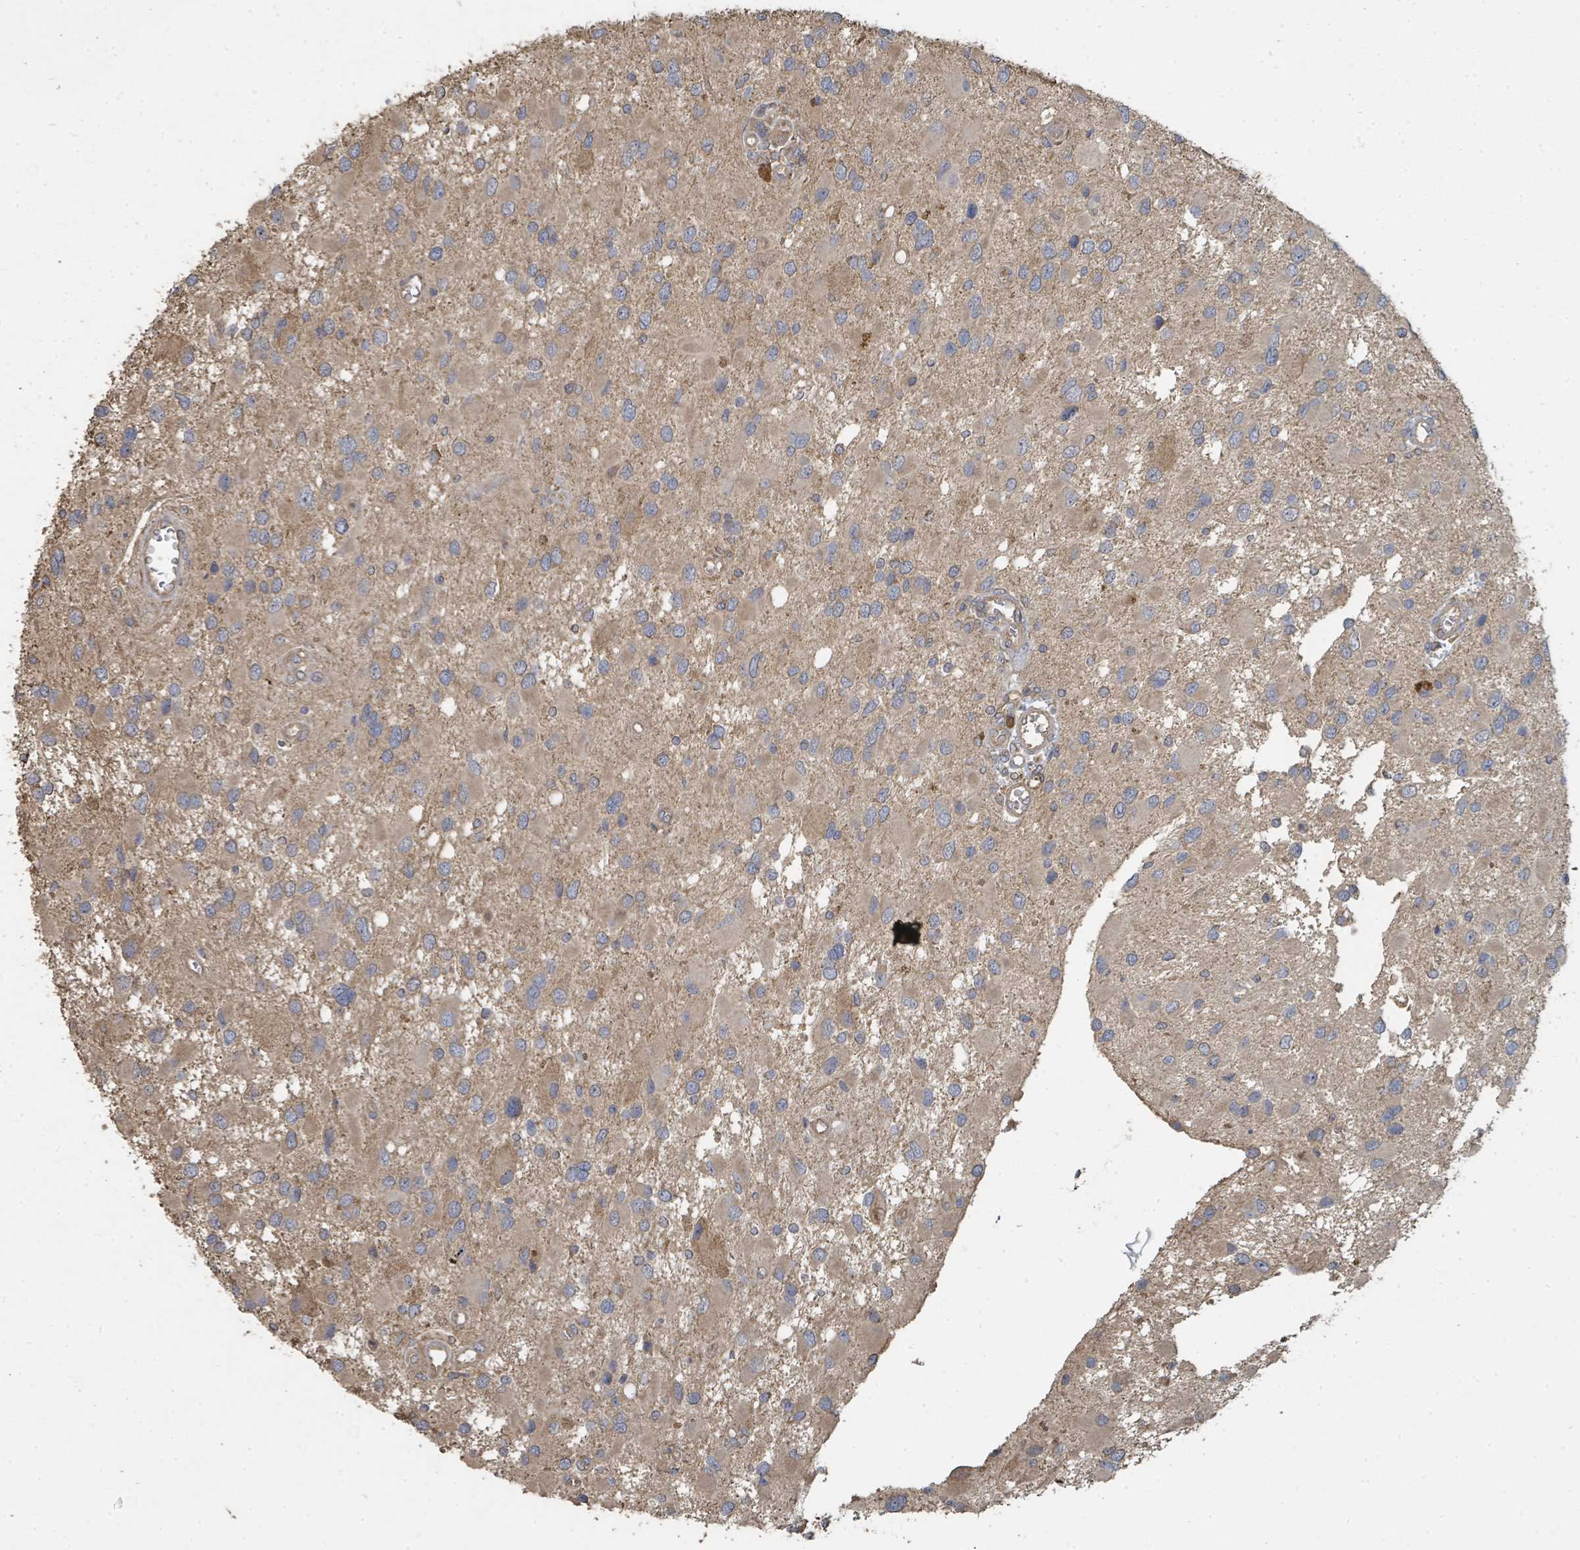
{"staining": {"intensity": "weak", "quantity": "<25%", "location": "cytoplasmic/membranous"}, "tissue": "glioma", "cell_type": "Tumor cells", "image_type": "cancer", "snomed": [{"axis": "morphology", "description": "Glioma, malignant, High grade"}, {"axis": "topography", "description": "Brain"}], "caption": "IHC histopathology image of human malignant high-grade glioma stained for a protein (brown), which demonstrates no positivity in tumor cells. Brightfield microscopy of immunohistochemistry (IHC) stained with DAB (3,3'-diaminobenzidine) (brown) and hematoxylin (blue), captured at high magnification.", "gene": "WDFY1", "patient": {"sex": "male", "age": 53}}